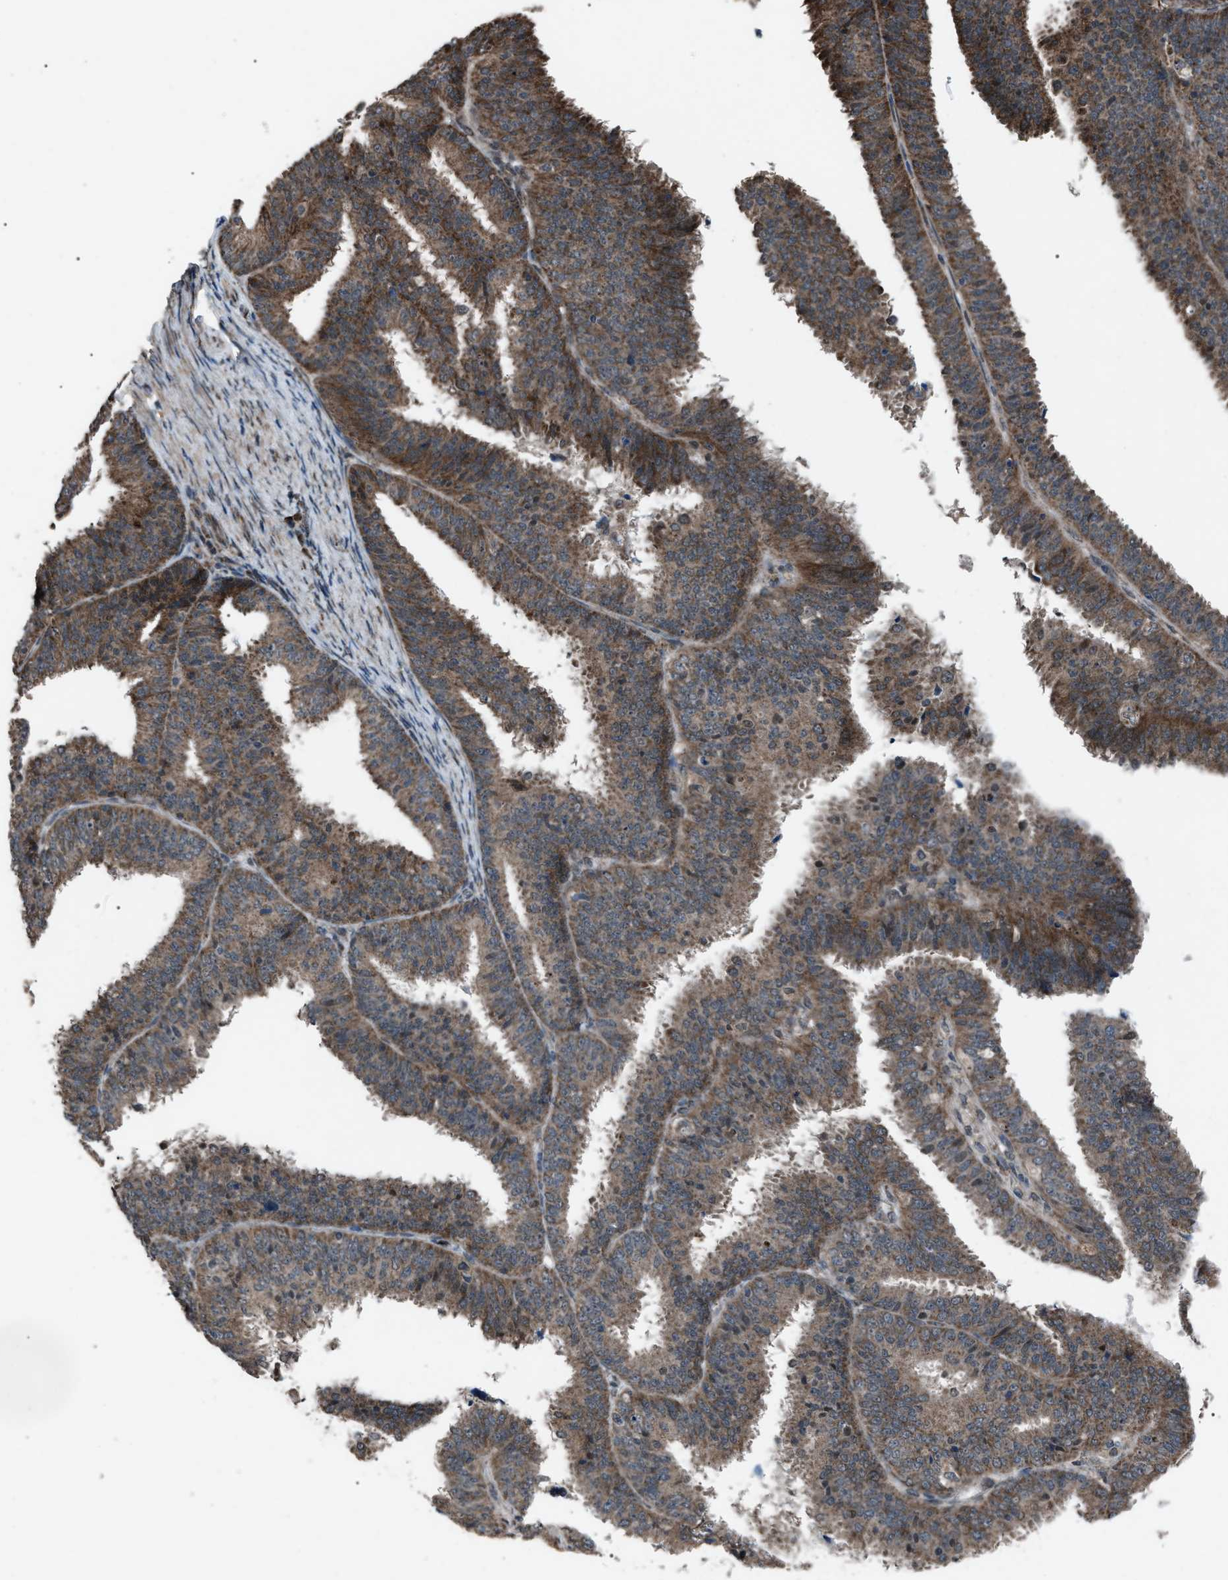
{"staining": {"intensity": "moderate", "quantity": ">75%", "location": "cytoplasmic/membranous"}, "tissue": "endometrial cancer", "cell_type": "Tumor cells", "image_type": "cancer", "snomed": [{"axis": "morphology", "description": "Adenocarcinoma, NOS"}, {"axis": "topography", "description": "Endometrium"}], "caption": "This histopathology image exhibits endometrial cancer (adenocarcinoma) stained with IHC to label a protein in brown. The cytoplasmic/membranous of tumor cells show moderate positivity for the protein. Nuclei are counter-stained blue.", "gene": "ZFAND2A", "patient": {"sex": "female", "age": 70}}